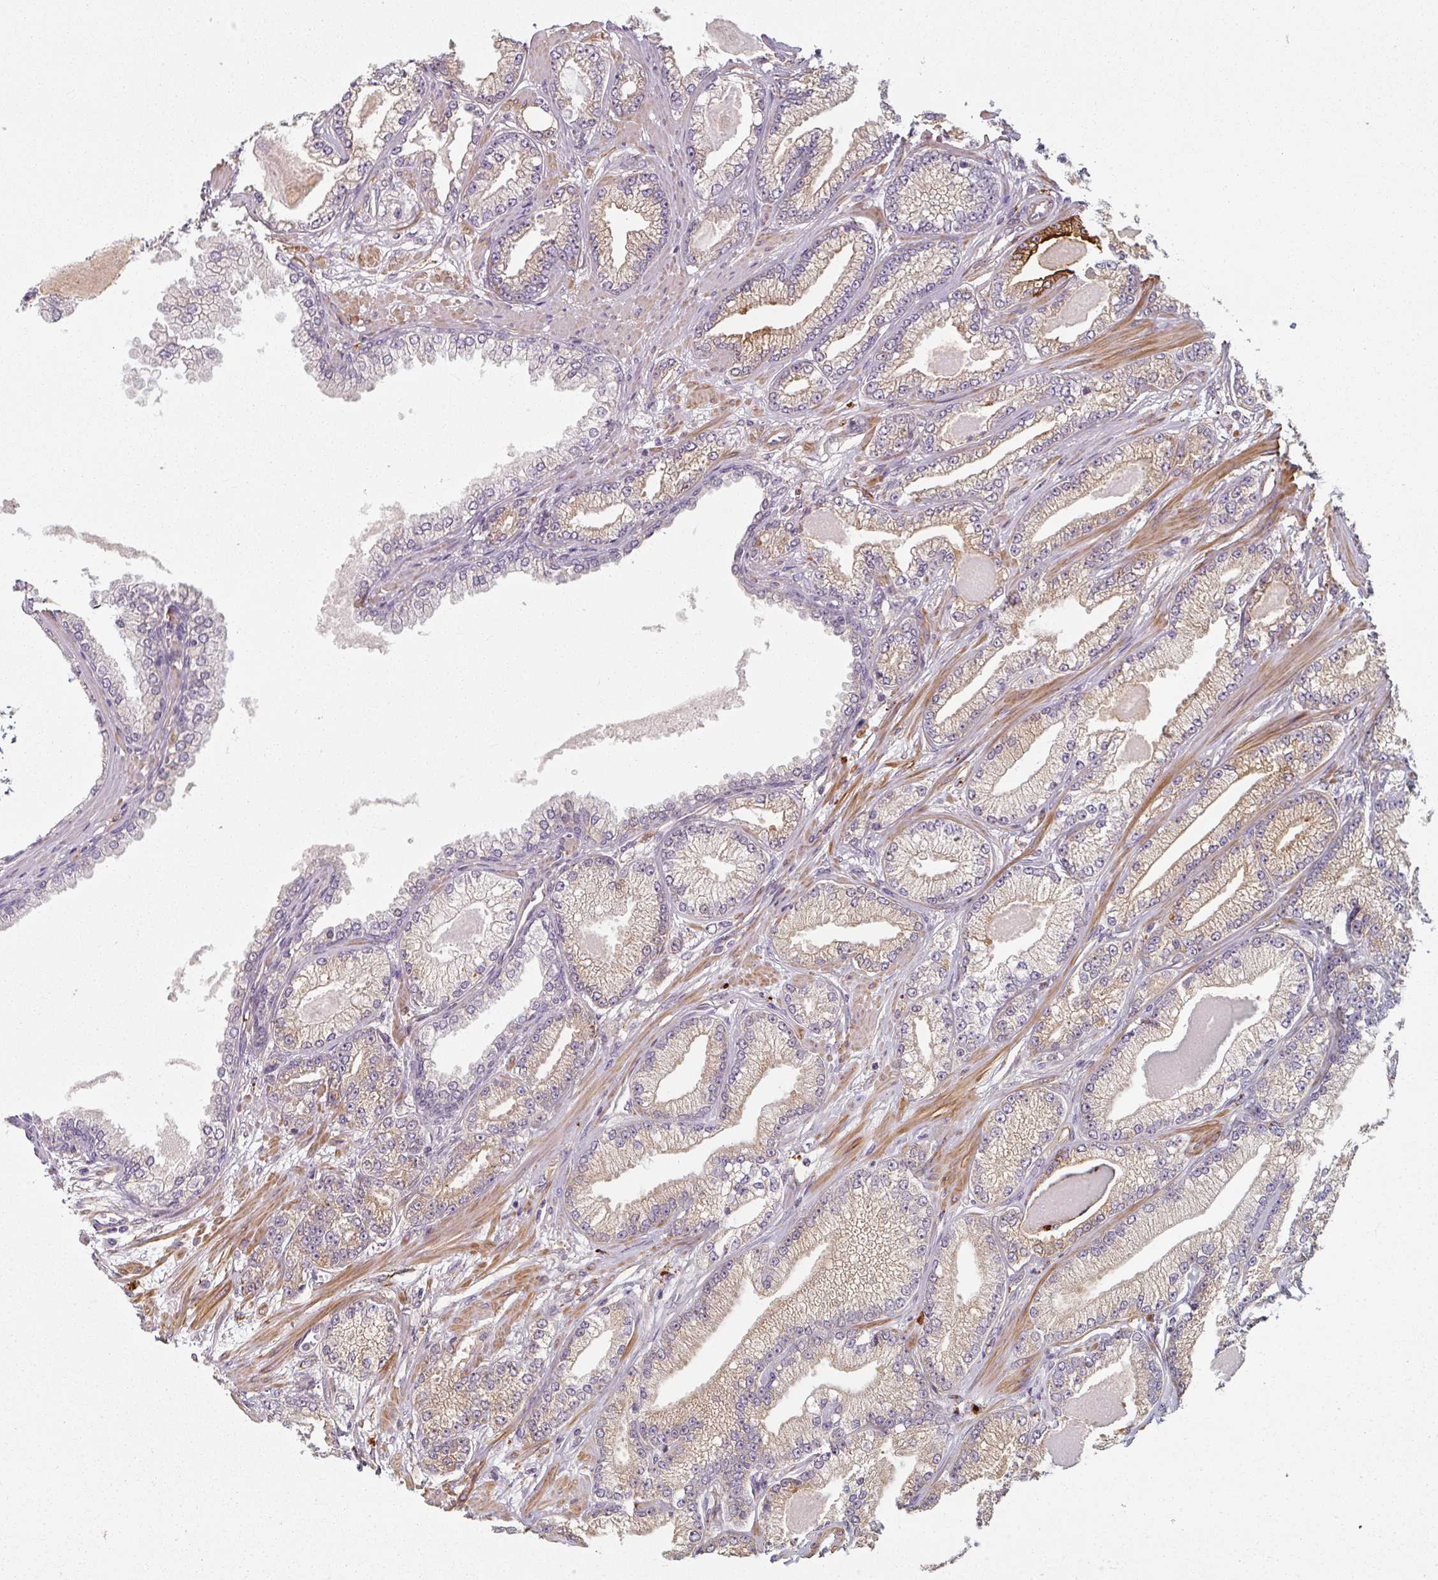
{"staining": {"intensity": "strong", "quantity": "<25%", "location": "cytoplasmic/membranous"}, "tissue": "prostate cancer", "cell_type": "Tumor cells", "image_type": "cancer", "snomed": [{"axis": "morphology", "description": "Adenocarcinoma, Low grade"}, {"axis": "topography", "description": "Prostate"}], "caption": "A high-resolution photomicrograph shows IHC staining of prostate cancer, which reveals strong cytoplasmic/membranous positivity in about <25% of tumor cells.", "gene": "MRPS5", "patient": {"sex": "male", "age": 64}}